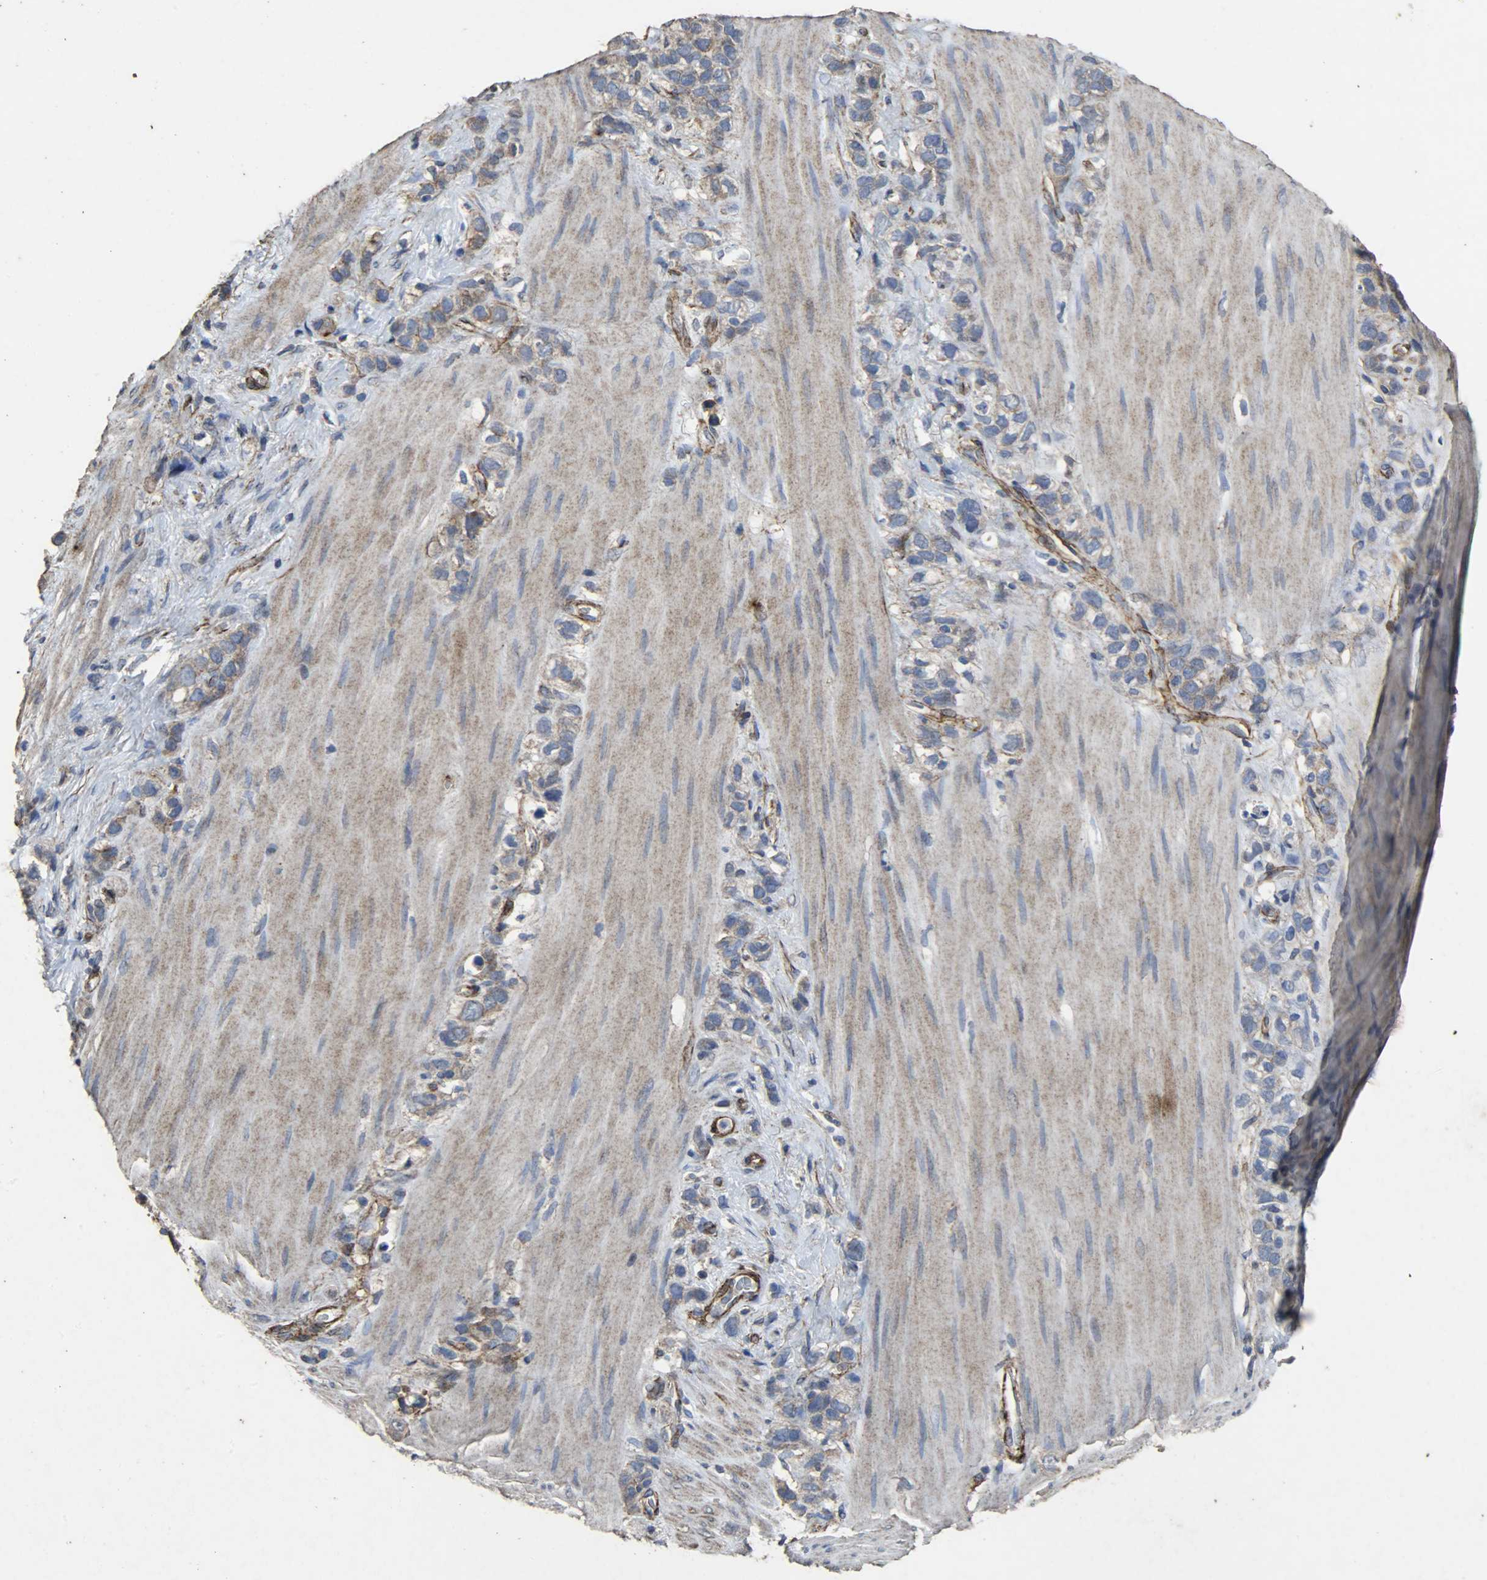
{"staining": {"intensity": "weak", "quantity": "25%-75%", "location": "cytoplasmic/membranous"}, "tissue": "stomach cancer", "cell_type": "Tumor cells", "image_type": "cancer", "snomed": [{"axis": "morphology", "description": "Normal tissue, NOS"}, {"axis": "morphology", "description": "Adenocarcinoma, NOS"}, {"axis": "morphology", "description": "Adenocarcinoma, High grade"}, {"axis": "topography", "description": "Stomach, upper"}, {"axis": "topography", "description": "Stomach"}], "caption": "Stomach high-grade adenocarcinoma stained with a protein marker exhibits weak staining in tumor cells.", "gene": "TPM4", "patient": {"sex": "female", "age": 65}}